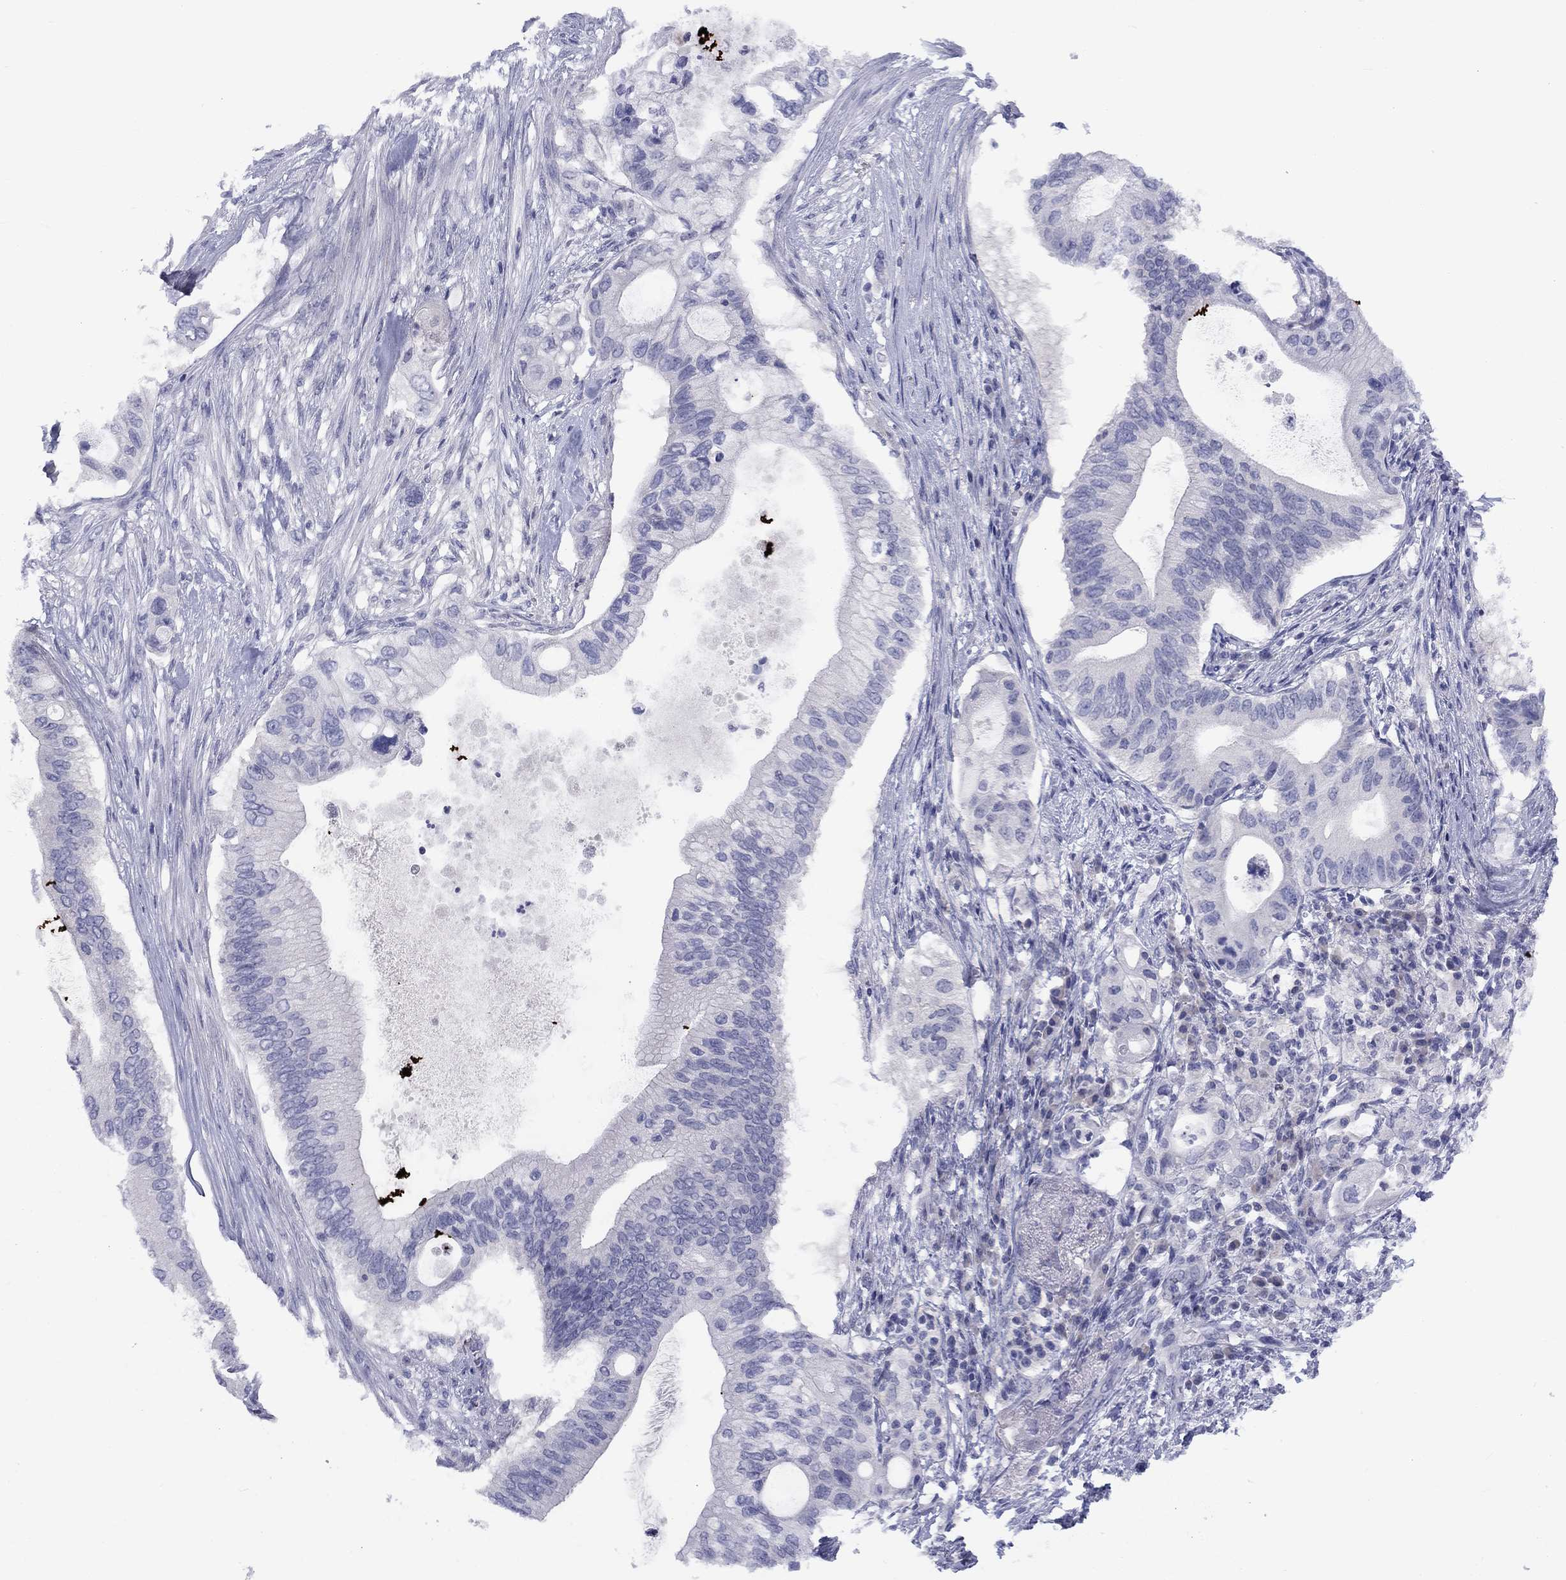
{"staining": {"intensity": "negative", "quantity": "none", "location": "none"}, "tissue": "pancreatic cancer", "cell_type": "Tumor cells", "image_type": "cancer", "snomed": [{"axis": "morphology", "description": "Adenocarcinoma, NOS"}, {"axis": "topography", "description": "Pancreas"}], "caption": "This is a histopathology image of IHC staining of pancreatic adenocarcinoma, which shows no positivity in tumor cells.", "gene": "CACNA1A", "patient": {"sex": "female", "age": 72}}